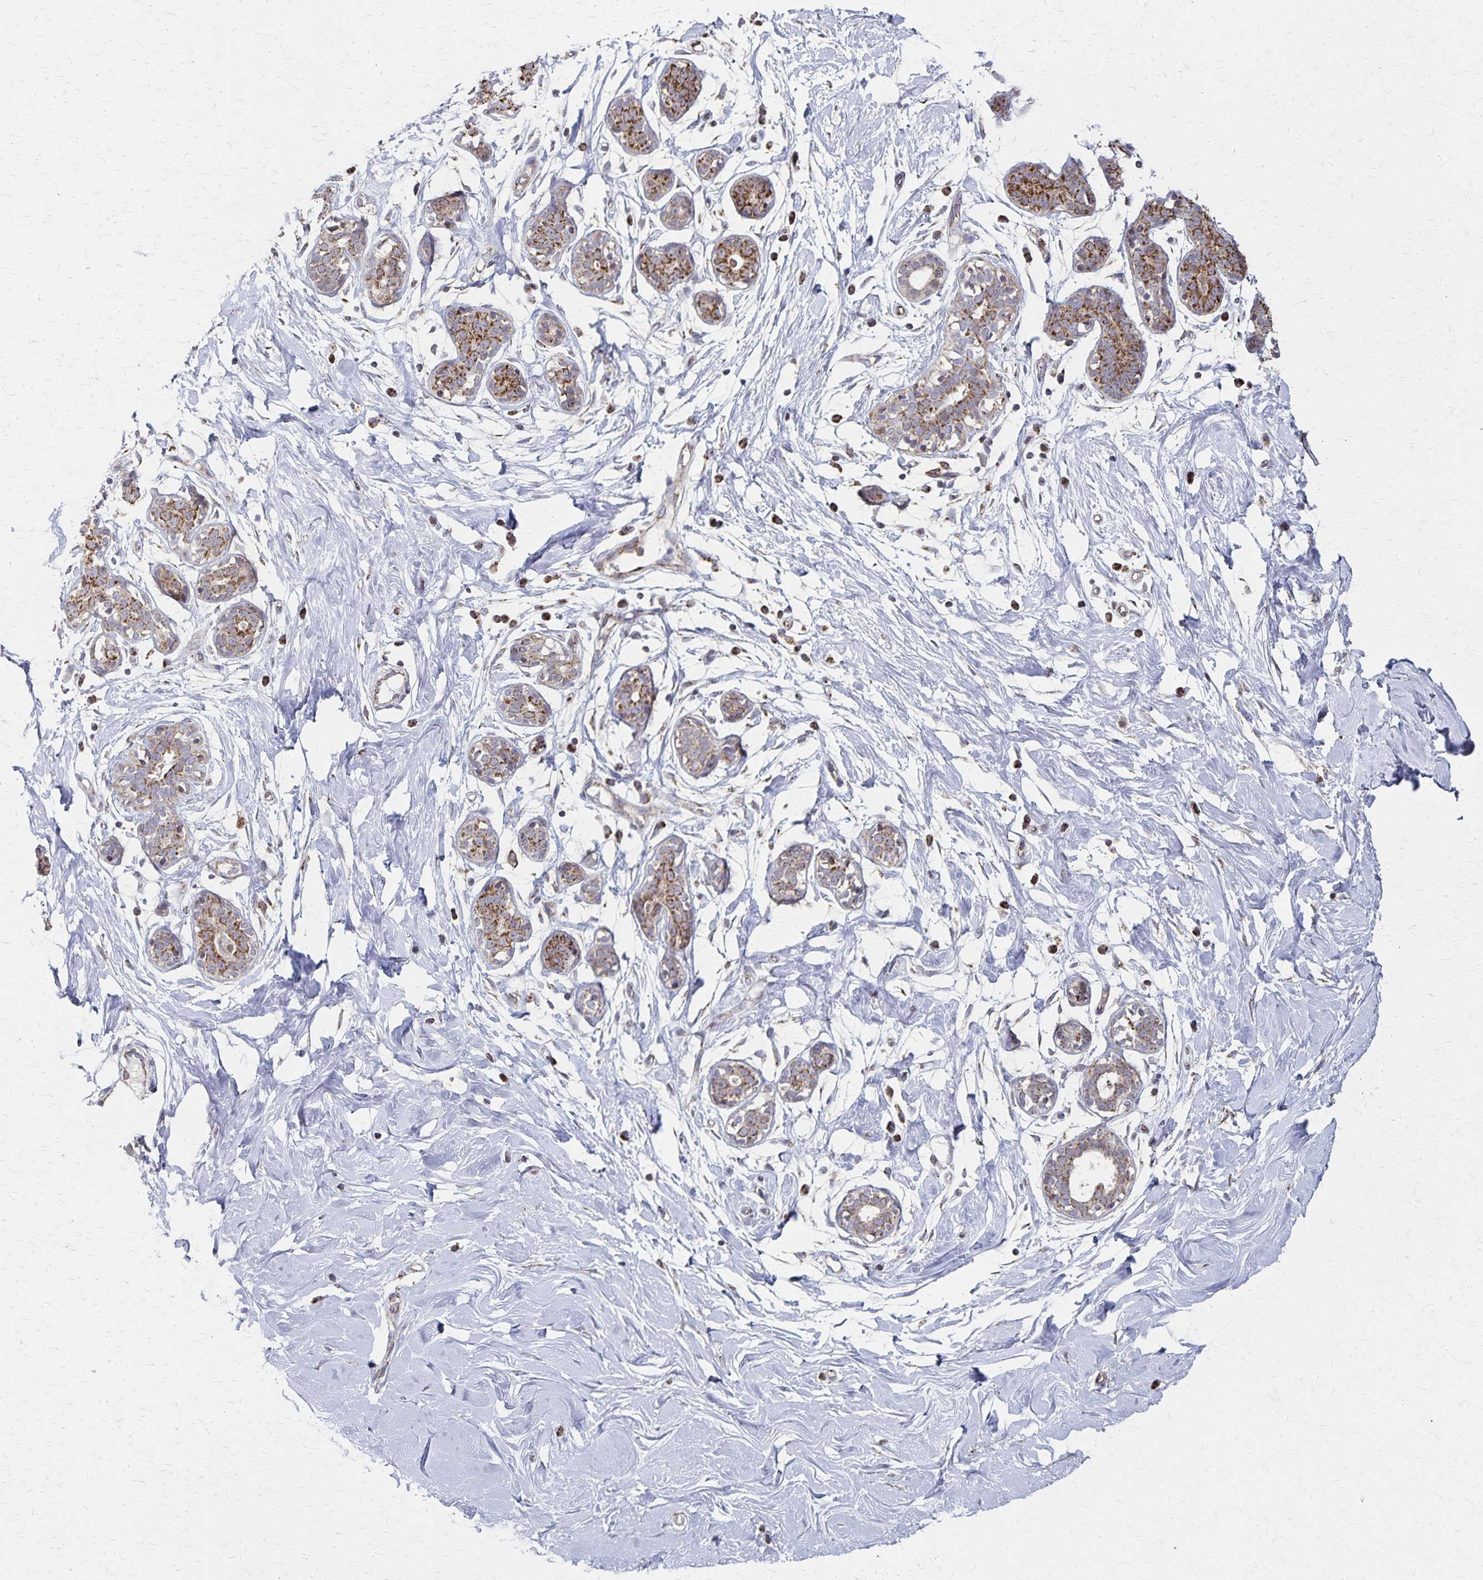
{"staining": {"intensity": "negative", "quantity": "none", "location": "none"}, "tissue": "breast", "cell_type": "Adipocytes", "image_type": "normal", "snomed": [{"axis": "morphology", "description": "Normal tissue, NOS"}, {"axis": "topography", "description": "Breast"}], "caption": "A high-resolution histopathology image shows immunohistochemistry staining of benign breast, which displays no significant staining in adipocytes. Nuclei are stained in blue.", "gene": "DYRK4", "patient": {"sex": "female", "age": 27}}